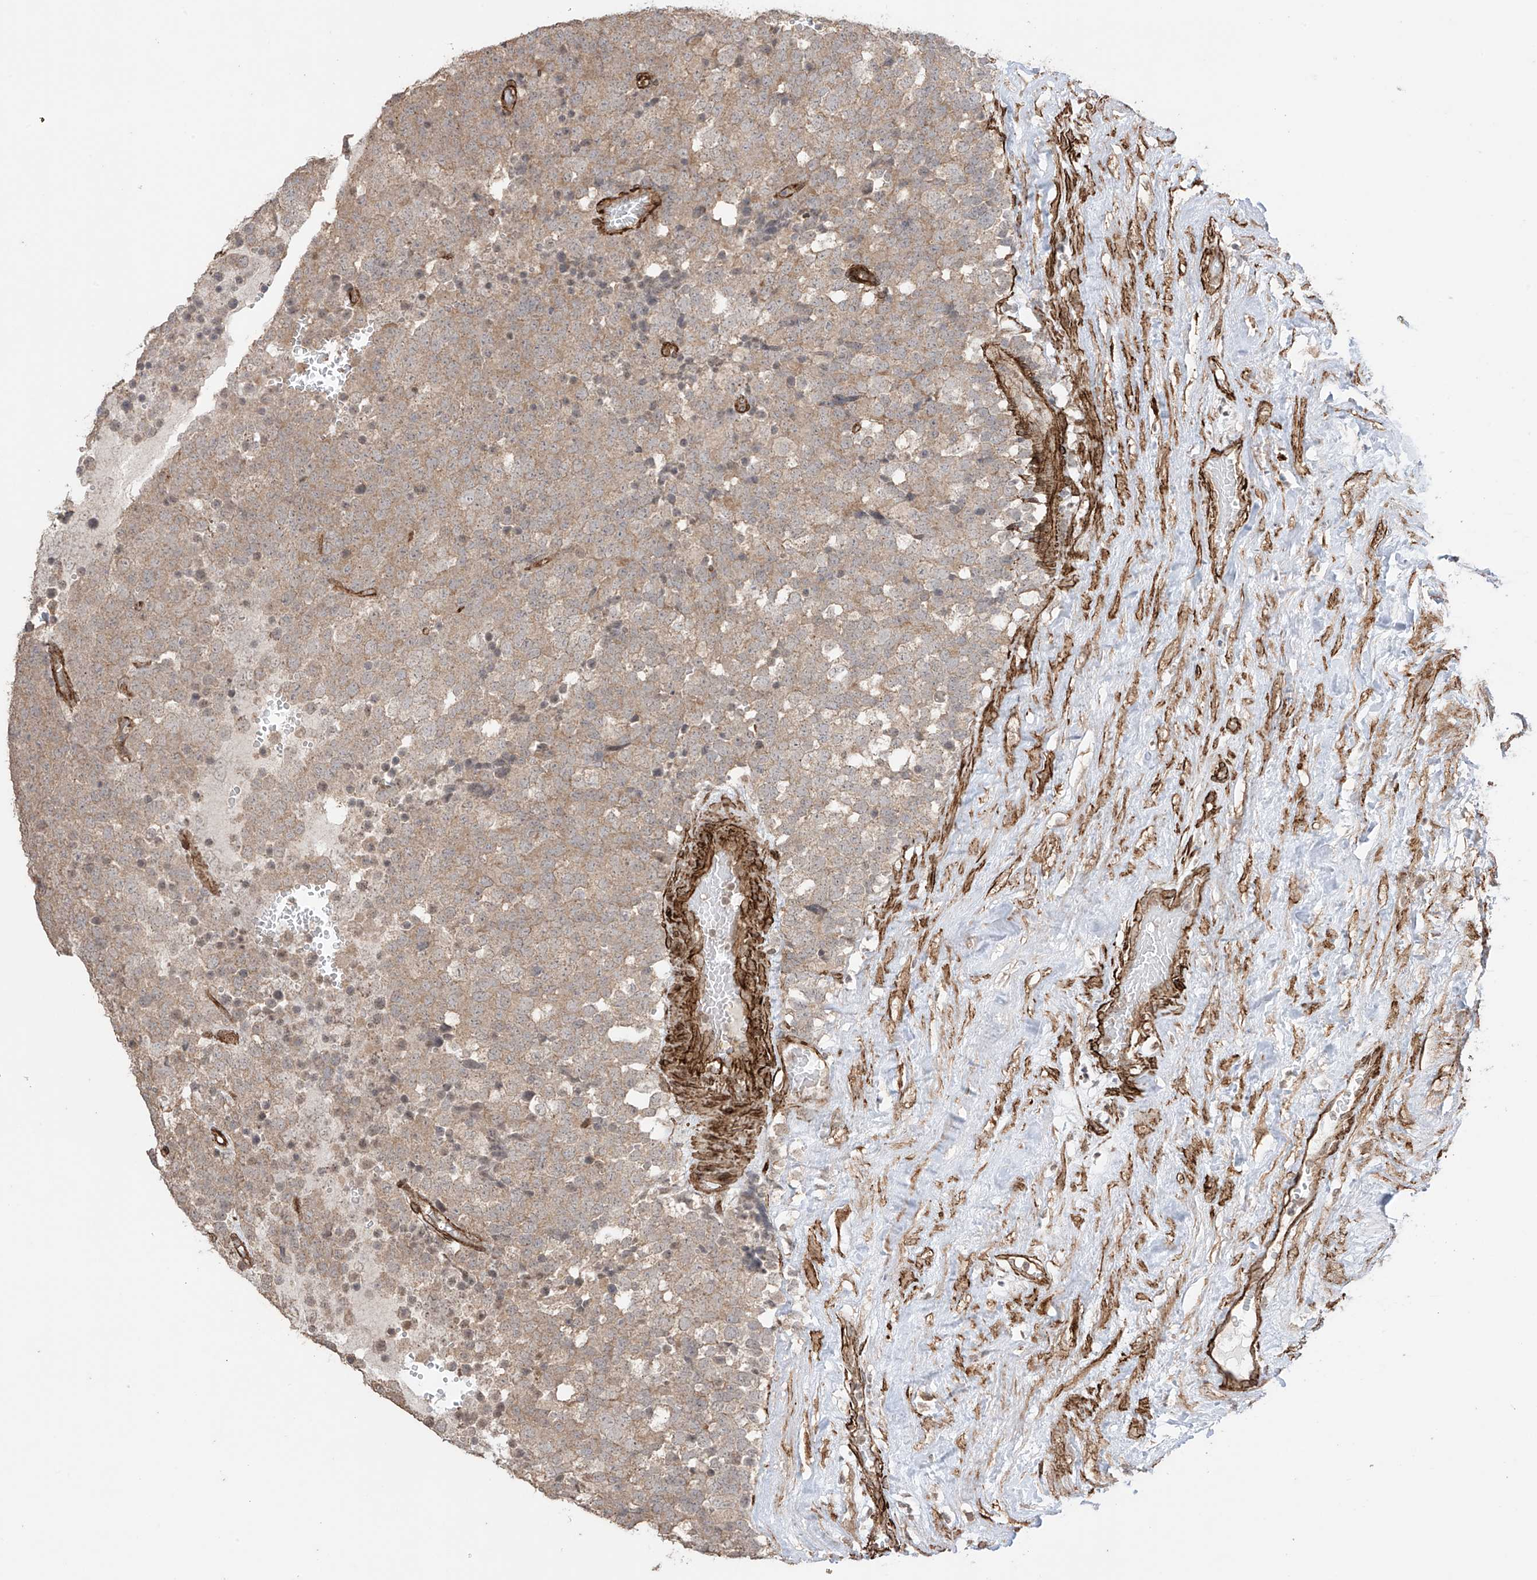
{"staining": {"intensity": "weak", "quantity": ">75%", "location": "cytoplasmic/membranous"}, "tissue": "testis cancer", "cell_type": "Tumor cells", "image_type": "cancer", "snomed": [{"axis": "morphology", "description": "Seminoma, NOS"}, {"axis": "topography", "description": "Testis"}], "caption": "Tumor cells show low levels of weak cytoplasmic/membranous positivity in approximately >75% of cells in human testis seminoma. (DAB = brown stain, brightfield microscopy at high magnification).", "gene": "TTLL5", "patient": {"sex": "male", "age": 71}}